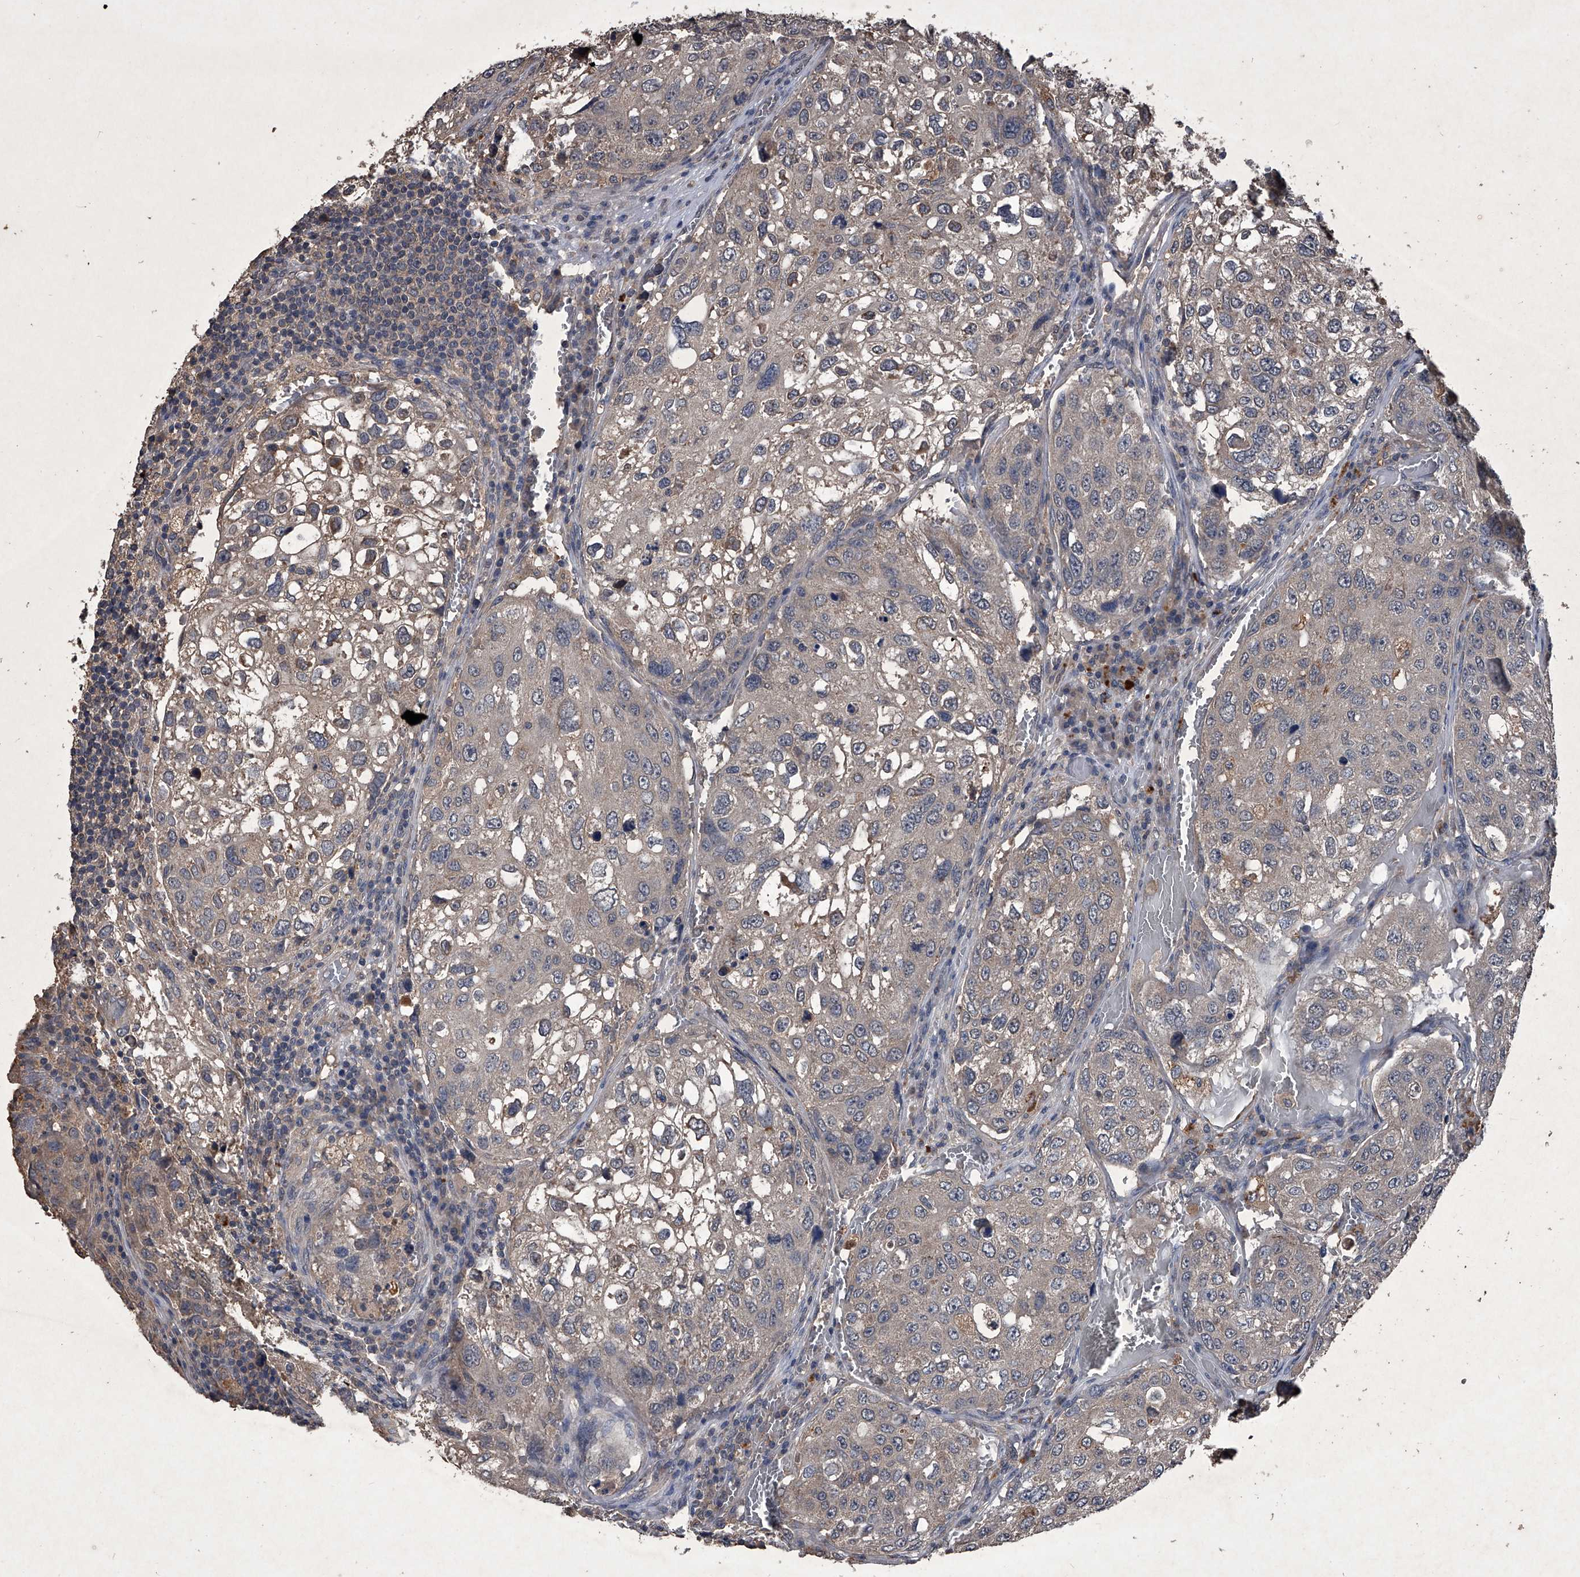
{"staining": {"intensity": "weak", "quantity": "<25%", "location": "cytoplasmic/membranous"}, "tissue": "urothelial cancer", "cell_type": "Tumor cells", "image_type": "cancer", "snomed": [{"axis": "morphology", "description": "Urothelial carcinoma, High grade"}, {"axis": "topography", "description": "Lymph node"}, {"axis": "topography", "description": "Urinary bladder"}], "caption": "High magnification brightfield microscopy of urothelial cancer stained with DAB (brown) and counterstained with hematoxylin (blue): tumor cells show no significant positivity. Brightfield microscopy of immunohistochemistry (IHC) stained with DAB (brown) and hematoxylin (blue), captured at high magnification.", "gene": "MAPKAP1", "patient": {"sex": "male", "age": 51}}